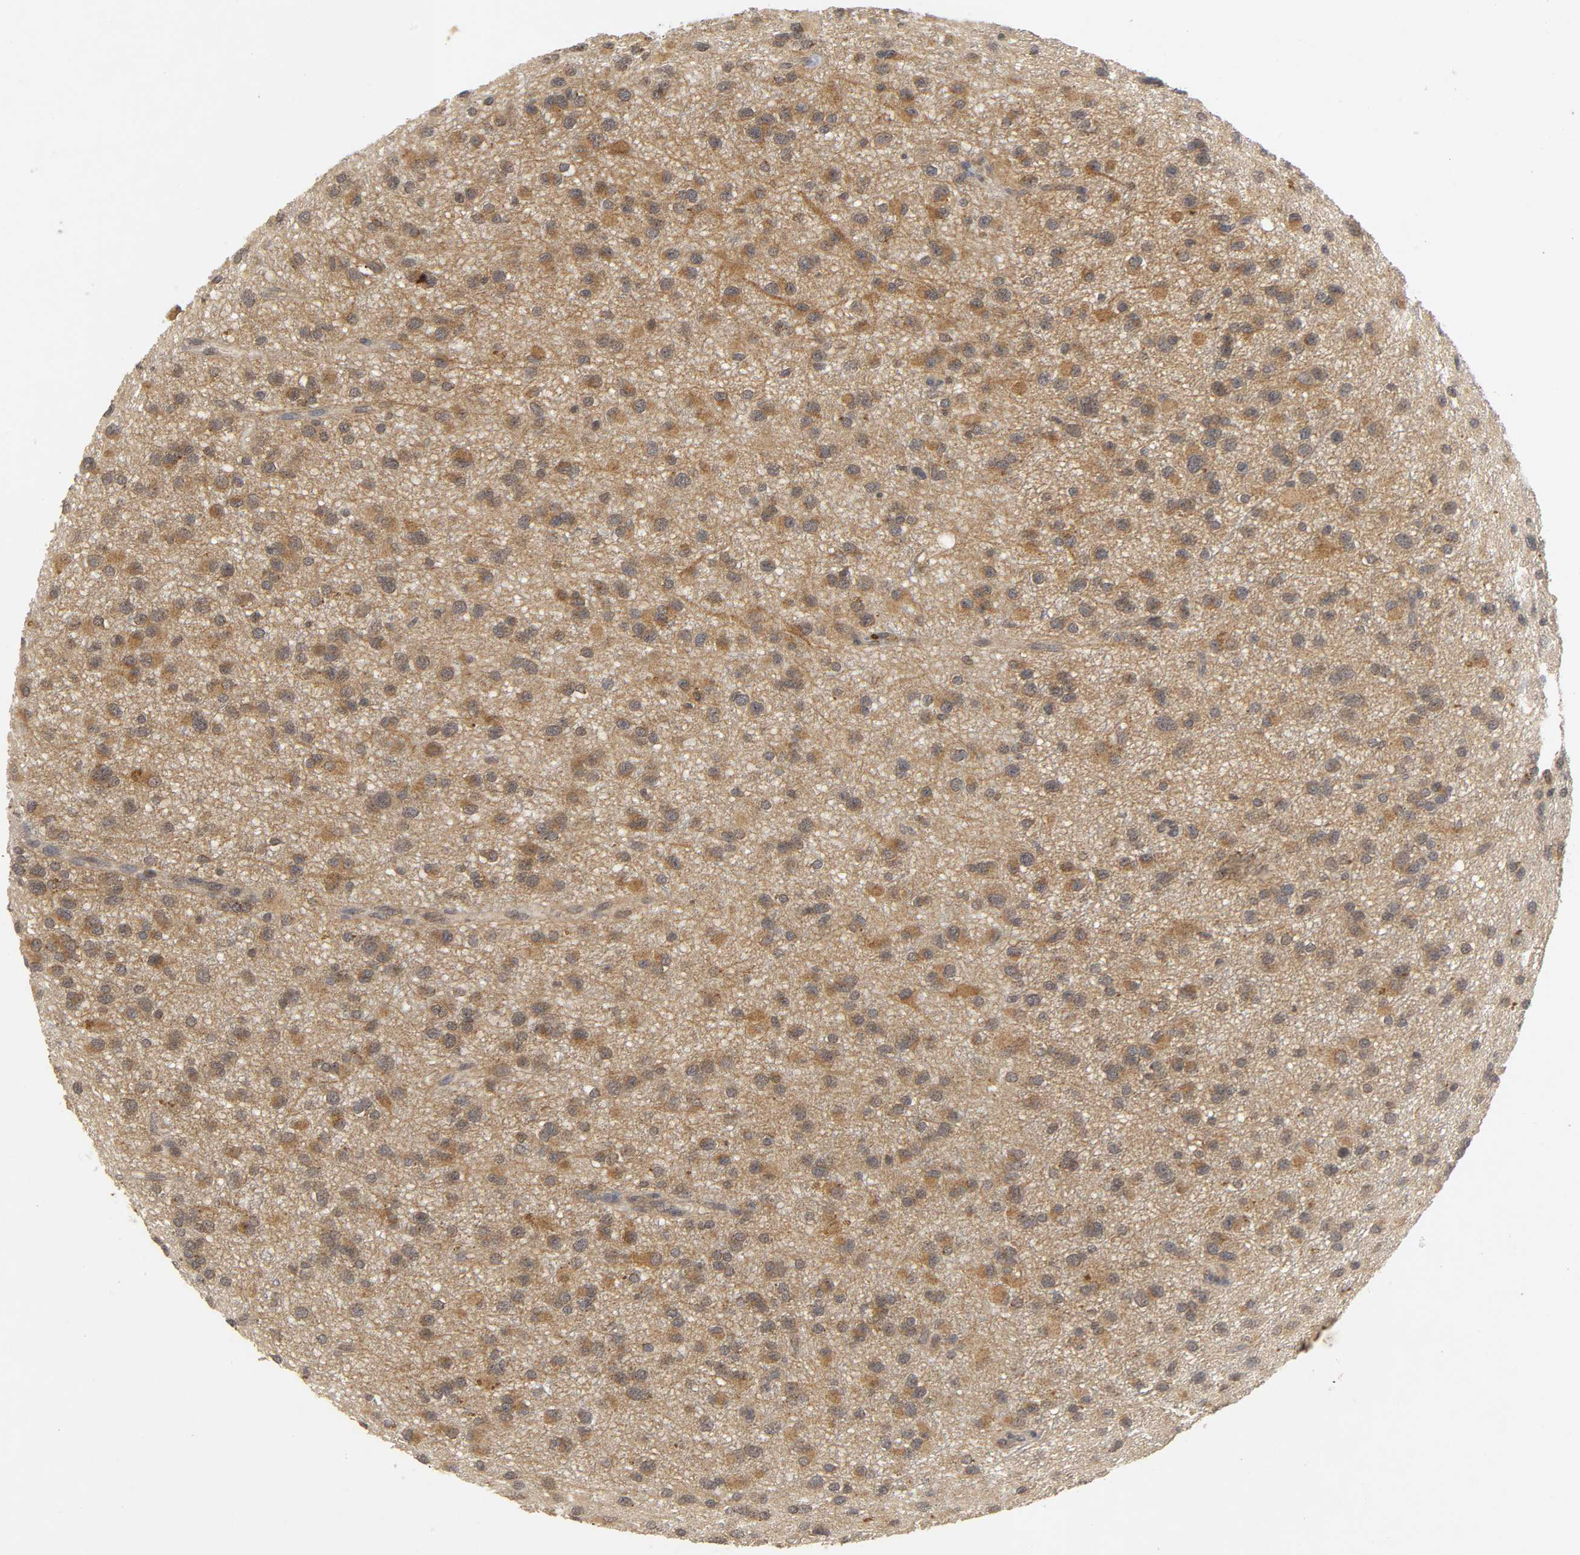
{"staining": {"intensity": "moderate", "quantity": ">75%", "location": "cytoplasmic/membranous"}, "tissue": "glioma", "cell_type": "Tumor cells", "image_type": "cancer", "snomed": [{"axis": "morphology", "description": "Glioma, malignant, Low grade"}, {"axis": "topography", "description": "Brain"}], "caption": "High-power microscopy captured an immunohistochemistry photomicrograph of glioma, revealing moderate cytoplasmic/membranous positivity in approximately >75% of tumor cells.", "gene": "TRAF6", "patient": {"sex": "male", "age": 42}}